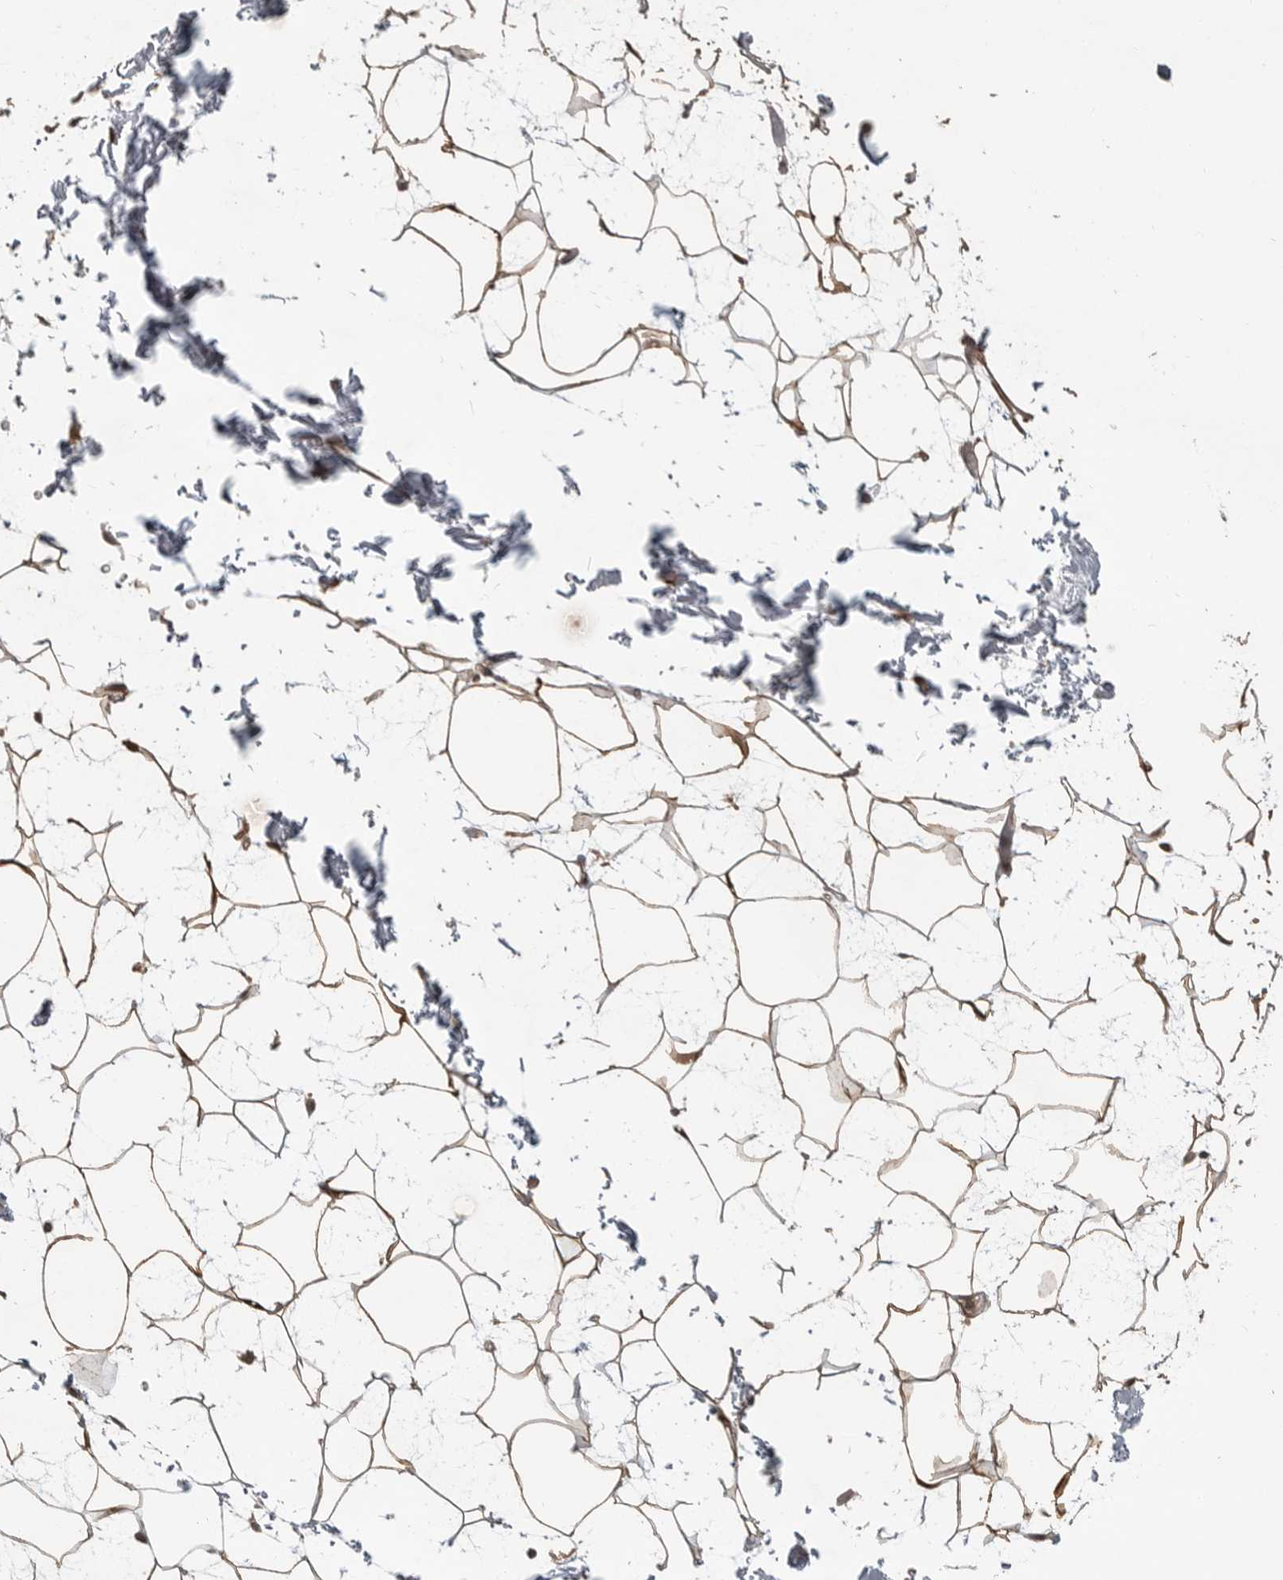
{"staining": {"intensity": "moderate", "quantity": ">75%", "location": "cytoplasmic/membranous"}, "tissue": "adipose tissue", "cell_type": "Adipocytes", "image_type": "normal", "snomed": [{"axis": "morphology", "description": "Normal tissue, NOS"}, {"axis": "topography", "description": "Soft tissue"}], "caption": "A brown stain labels moderate cytoplasmic/membranous expression of a protein in adipocytes of benign human adipose tissue. Immunohistochemistry (ihc) stains the protein of interest in brown and the nuclei are stained blue.", "gene": "LLGL1", "patient": {"sex": "male", "age": 72}}